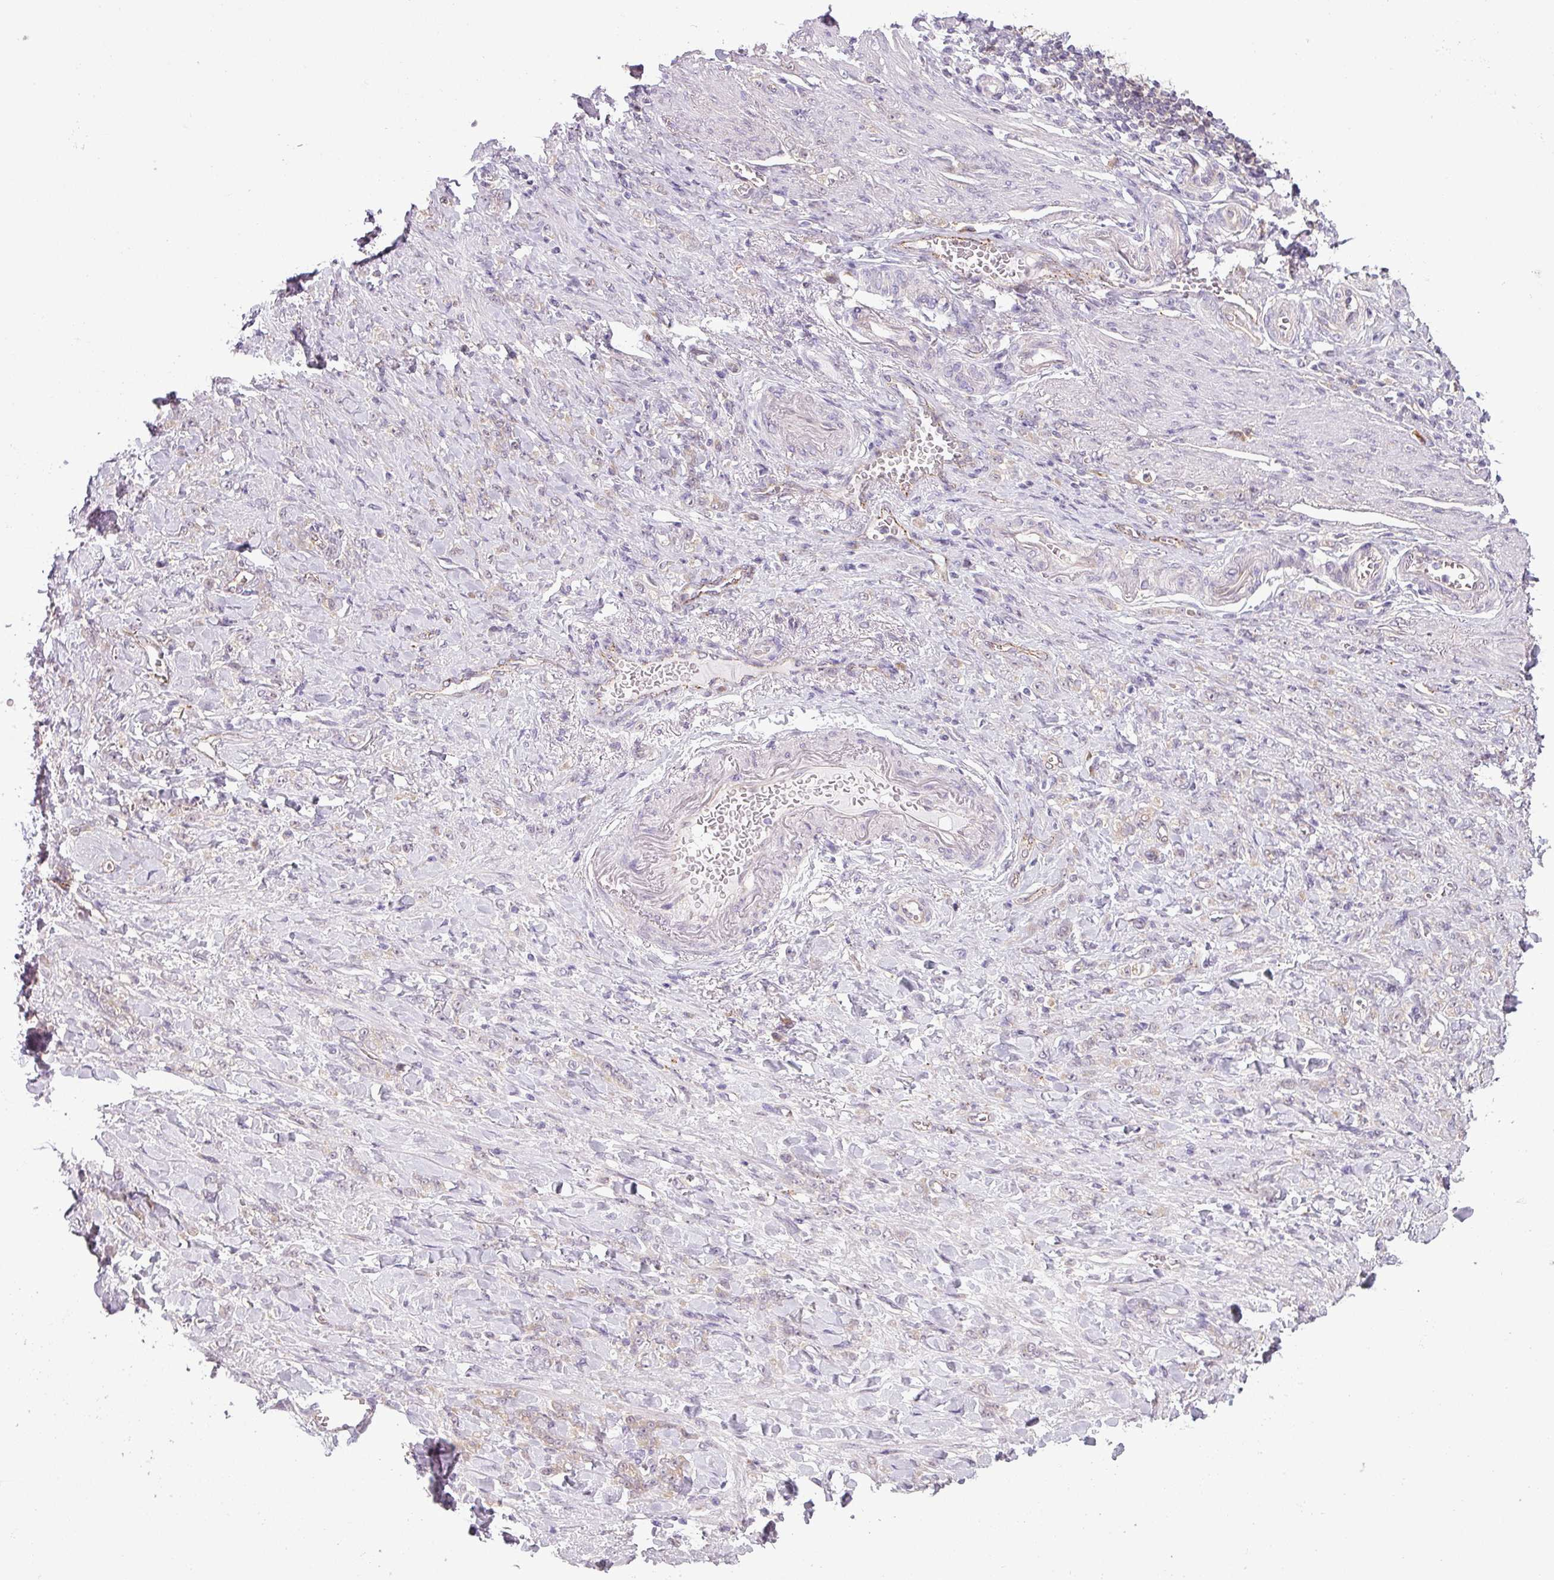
{"staining": {"intensity": "negative", "quantity": "none", "location": "none"}, "tissue": "stomach cancer", "cell_type": "Tumor cells", "image_type": "cancer", "snomed": [{"axis": "morphology", "description": "Normal tissue, NOS"}, {"axis": "morphology", "description": "Adenocarcinoma, NOS"}, {"axis": "topography", "description": "Stomach"}], "caption": "The immunohistochemistry (IHC) histopathology image has no significant staining in tumor cells of stomach adenocarcinoma tissue.", "gene": "CCDC144A", "patient": {"sex": "male", "age": 82}}